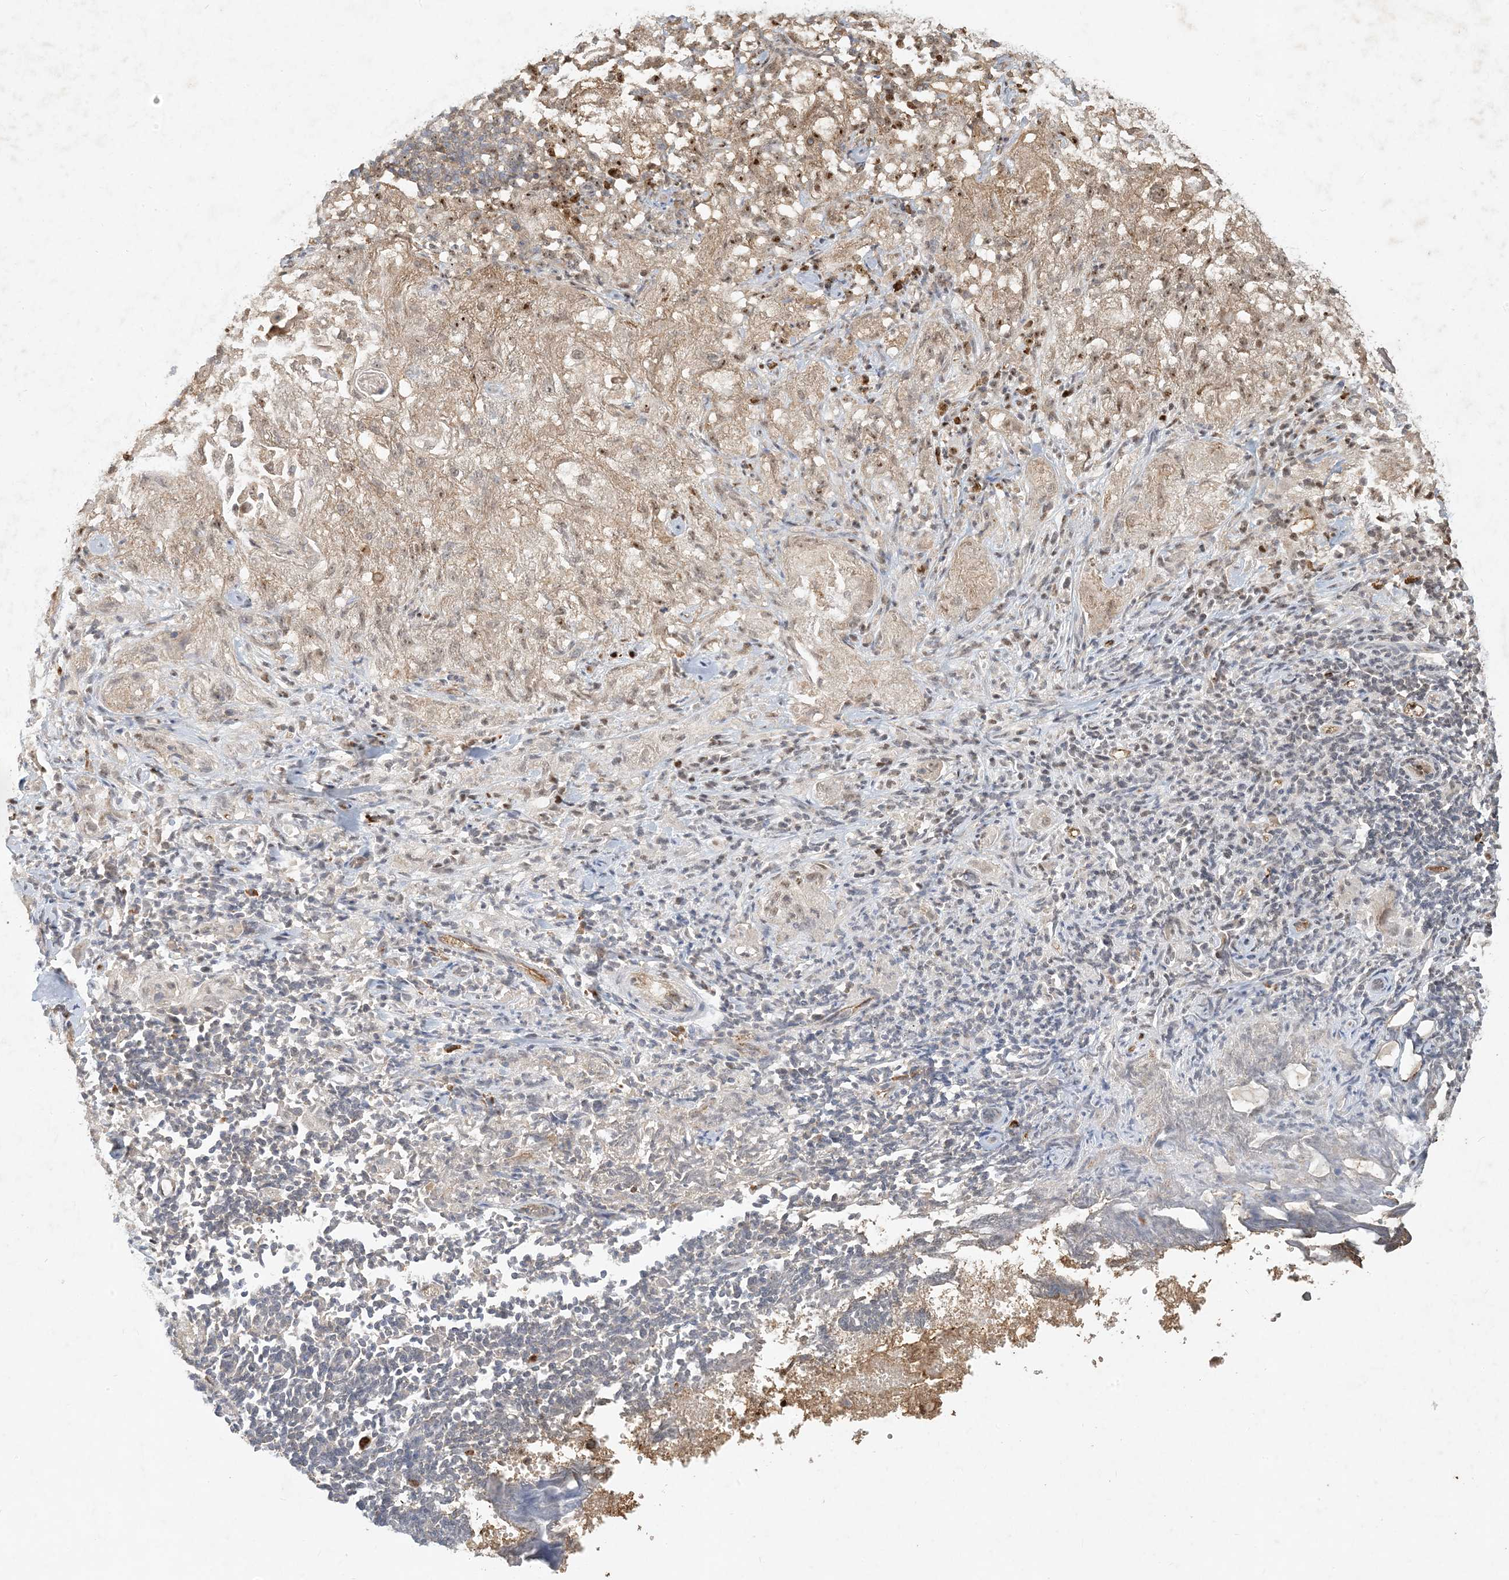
{"staining": {"intensity": "moderate", "quantity": ">75%", "location": "cytoplasmic/membranous"}, "tissue": "lung cancer", "cell_type": "Tumor cells", "image_type": "cancer", "snomed": [{"axis": "morphology", "description": "Inflammation, NOS"}, {"axis": "morphology", "description": "Squamous cell carcinoma, NOS"}, {"axis": "topography", "description": "Lymph node"}, {"axis": "topography", "description": "Soft tissue"}, {"axis": "topography", "description": "Lung"}], "caption": "Moderate cytoplasmic/membranous protein expression is identified in about >75% of tumor cells in squamous cell carcinoma (lung). (Stains: DAB in brown, nuclei in blue, Microscopy: brightfield microscopy at high magnification).", "gene": "MCOLN1", "patient": {"sex": "male", "age": 66}}